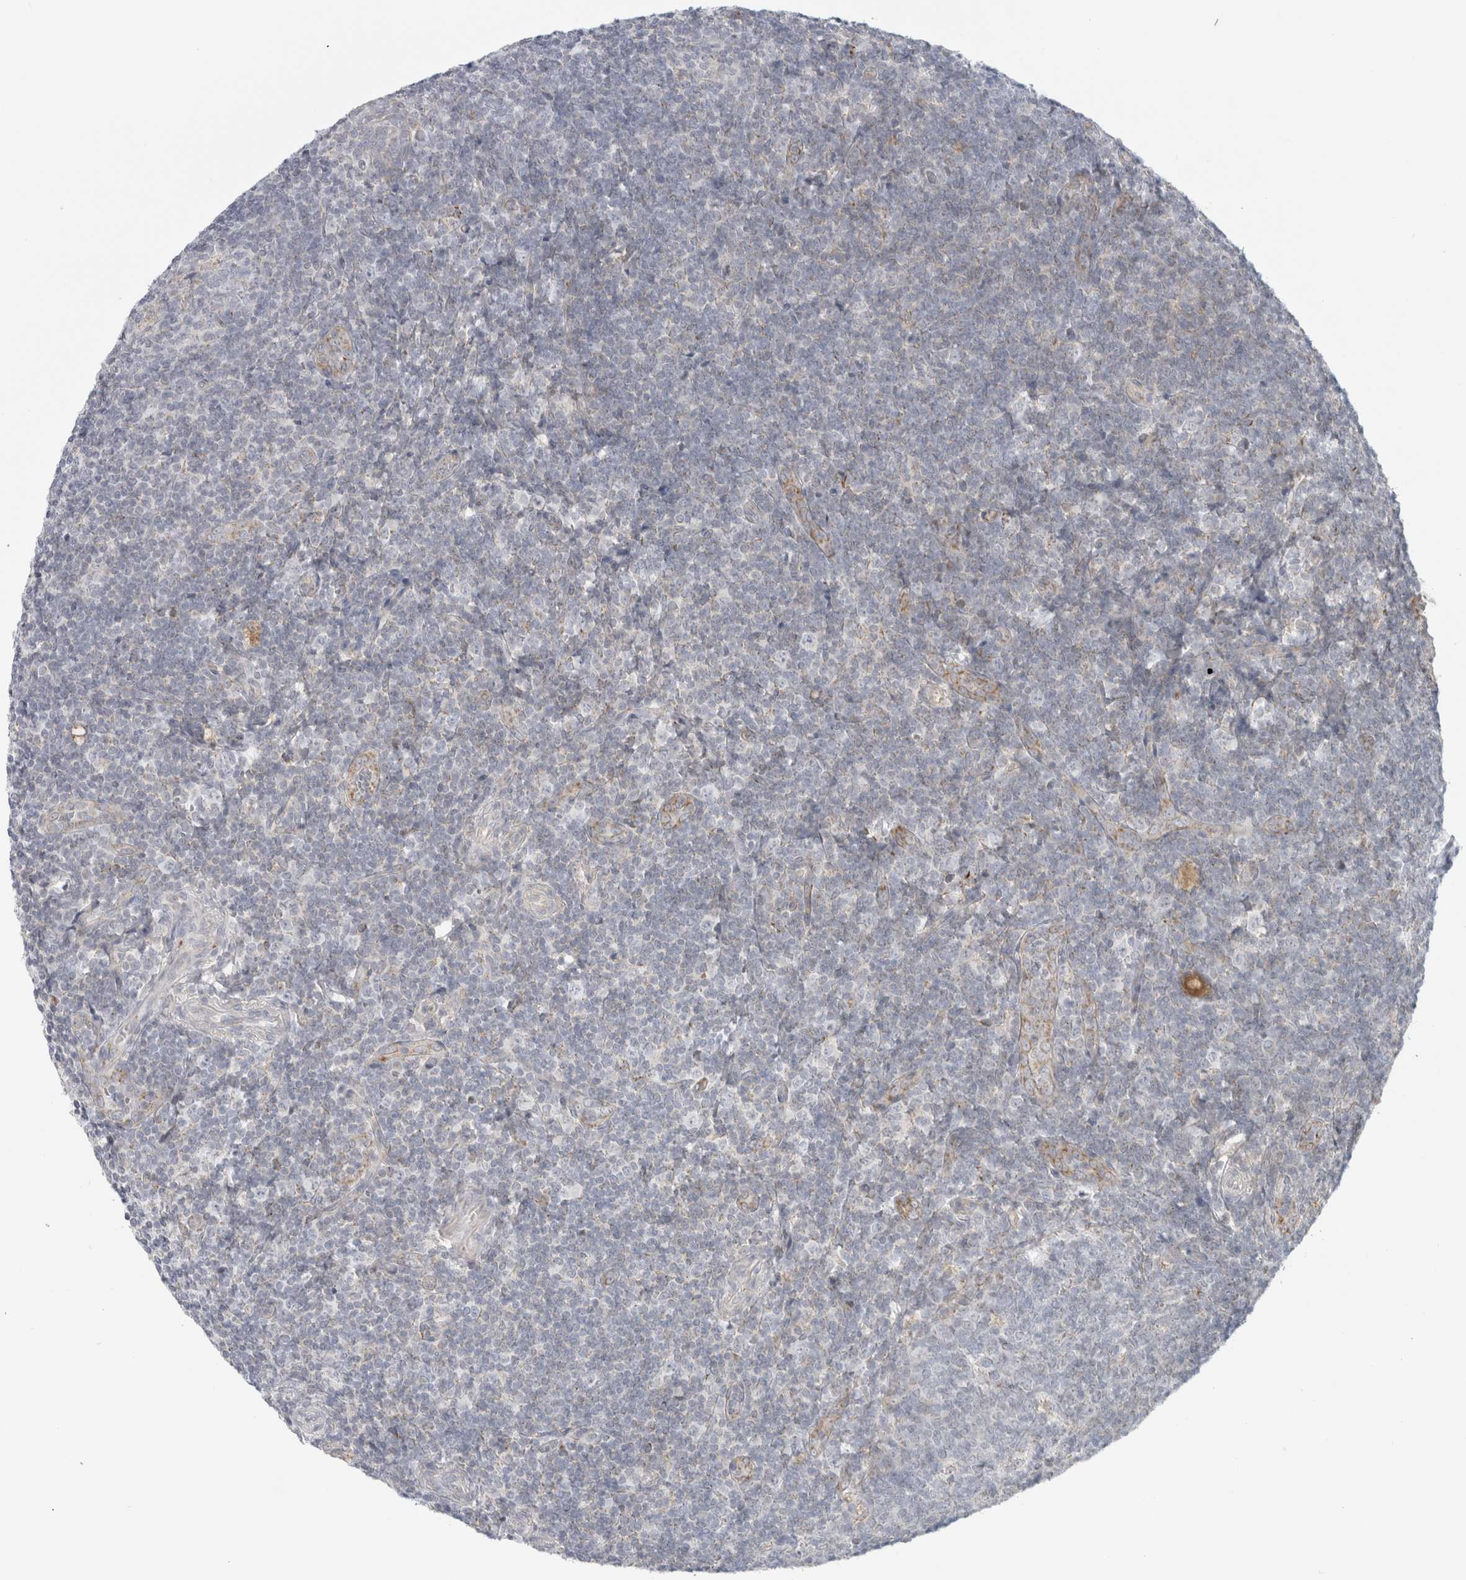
{"staining": {"intensity": "negative", "quantity": "none", "location": "none"}, "tissue": "tonsil", "cell_type": "Germinal center cells", "image_type": "normal", "snomed": [{"axis": "morphology", "description": "Normal tissue, NOS"}, {"axis": "topography", "description": "Tonsil"}], "caption": "DAB (3,3'-diaminobenzidine) immunohistochemical staining of normal human tonsil exhibits no significant positivity in germinal center cells.", "gene": "FAHD1", "patient": {"sex": "male", "age": 37}}